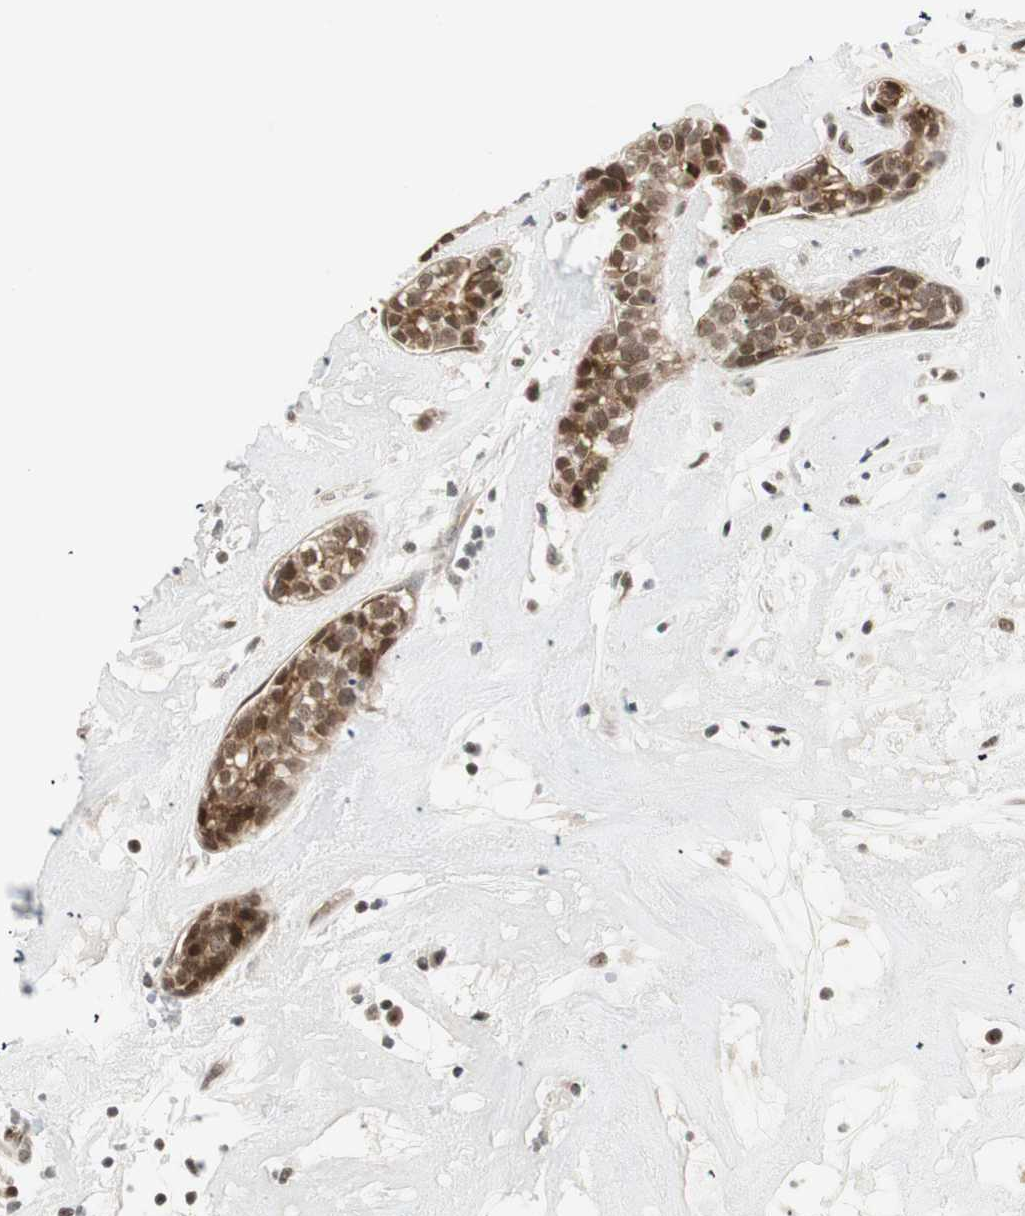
{"staining": {"intensity": "moderate", "quantity": ">75%", "location": "cytoplasmic/membranous,nuclear"}, "tissue": "head and neck cancer", "cell_type": "Tumor cells", "image_type": "cancer", "snomed": [{"axis": "morphology", "description": "Adenocarcinoma, NOS"}, {"axis": "topography", "description": "Salivary gland"}, {"axis": "topography", "description": "Head-Neck"}], "caption": "Brown immunohistochemical staining in head and neck cancer (adenocarcinoma) exhibits moderate cytoplasmic/membranous and nuclear positivity in approximately >75% of tumor cells.", "gene": "ZBTB17", "patient": {"sex": "female", "age": 65}}